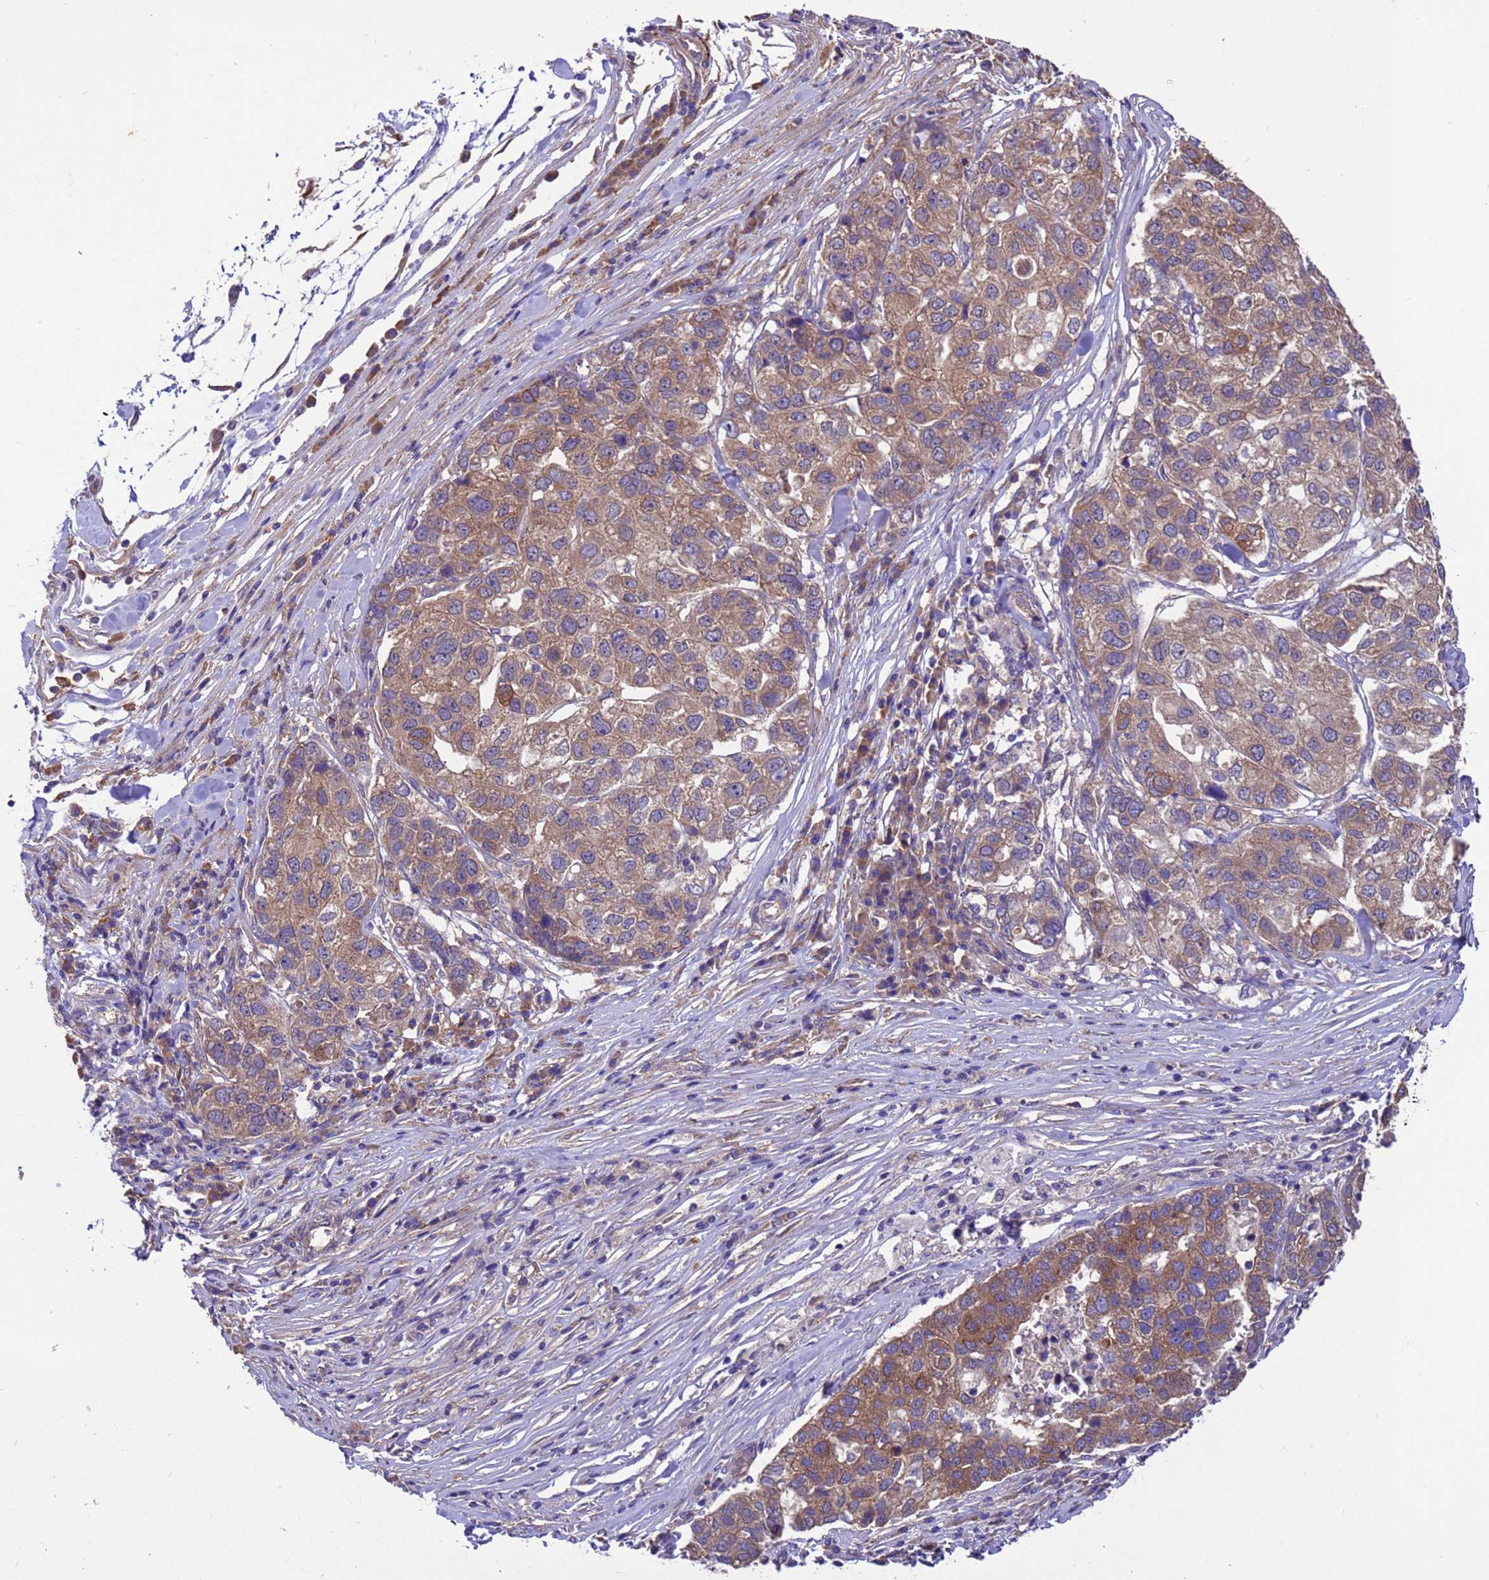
{"staining": {"intensity": "moderate", "quantity": ">75%", "location": "cytoplasmic/membranous"}, "tissue": "pancreatic cancer", "cell_type": "Tumor cells", "image_type": "cancer", "snomed": [{"axis": "morphology", "description": "Adenocarcinoma, NOS"}, {"axis": "topography", "description": "Pancreas"}], "caption": "Brown immunohistochemical staining in human pancreatic cancer (adenocarcinoma) reveals moderate cytoplasmic/membranous positivity in approximately >75% of tumor cells.", "gene": "ARHGAP12", "patient": {"sex": "female", "age": 61}}